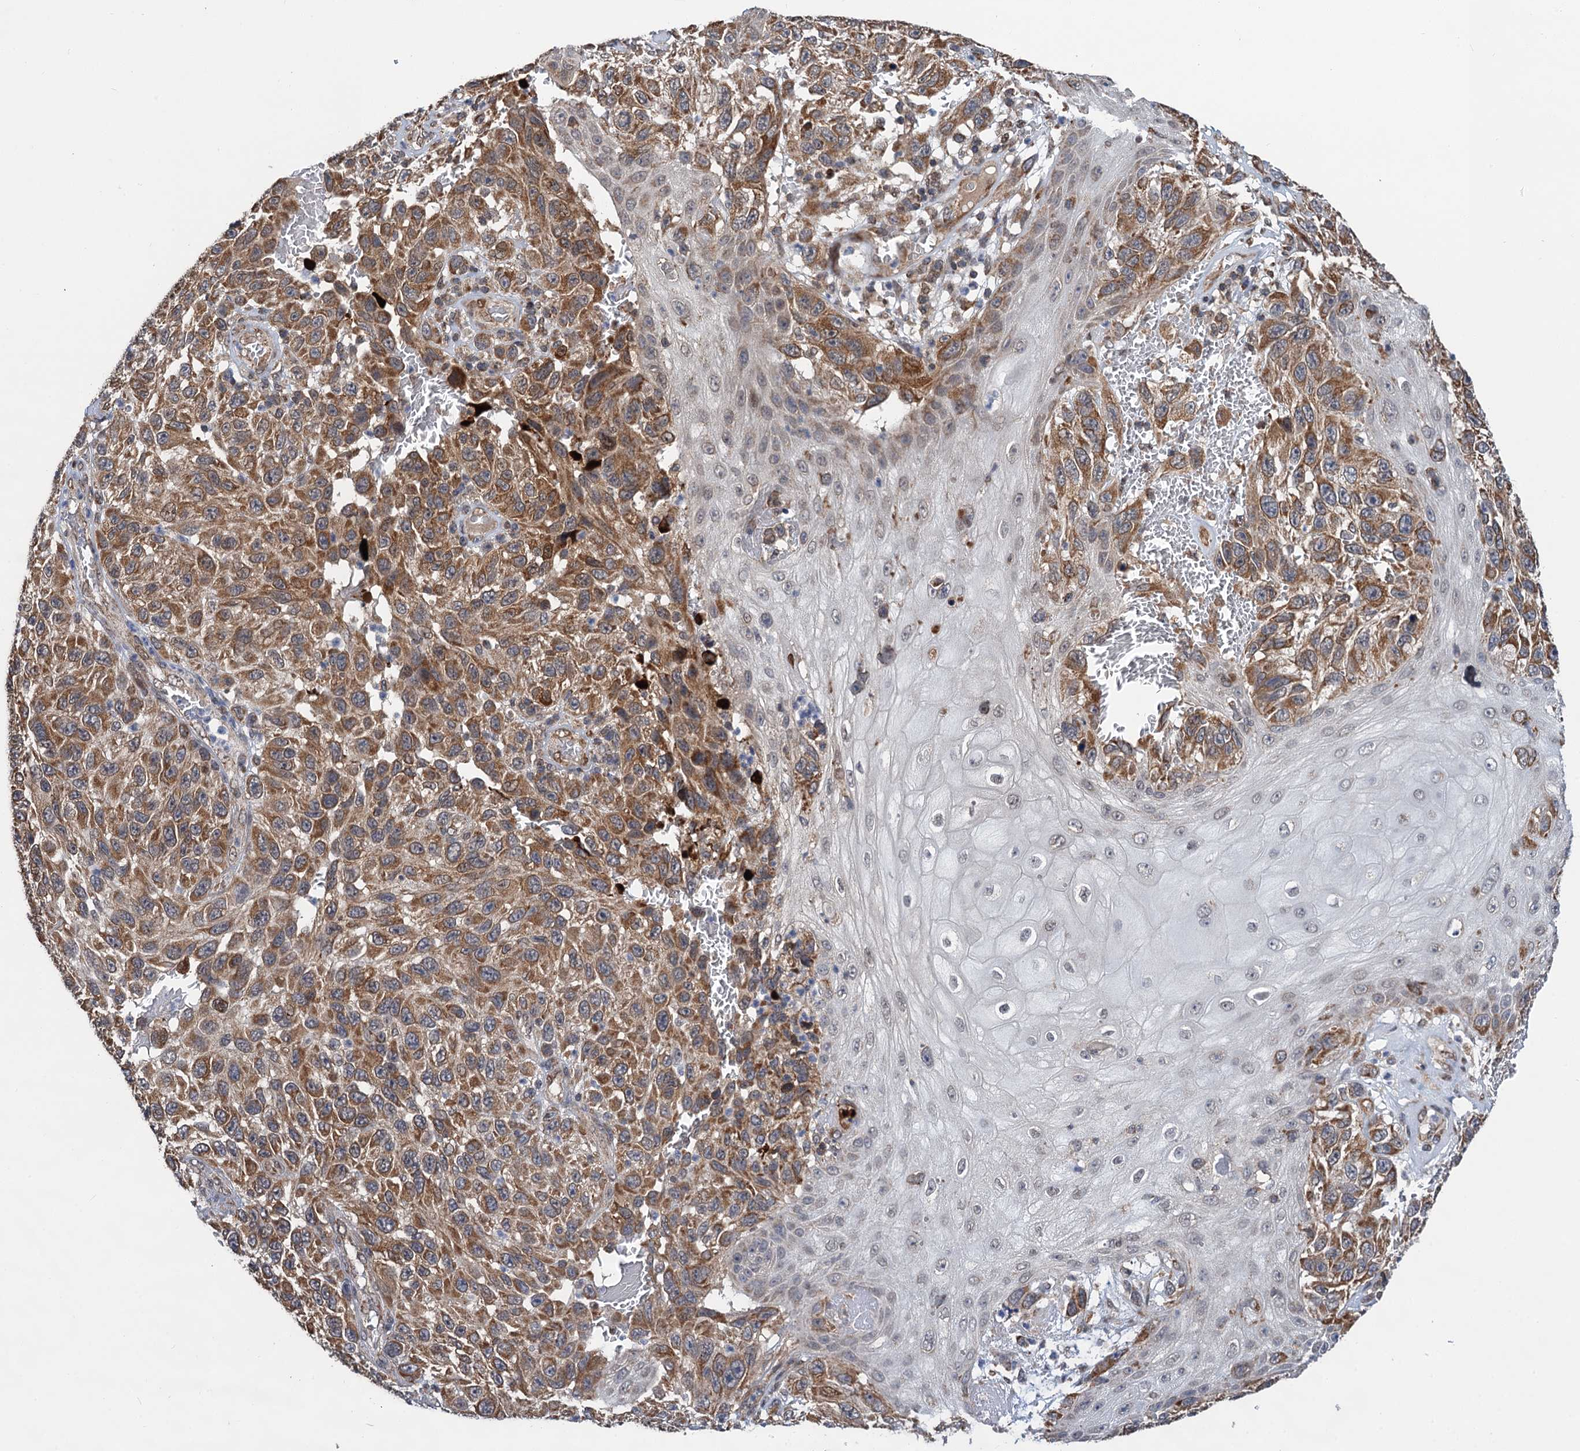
{"staining": {"intensity": "moderate", "quantity": ">75%", "location": "cytoplasmic/membranous"}, "tissue": "melanoma", "cell_type": "Tumor cells", "image_type": "cancer", "snomed": [{"axis": "morphology", "description": "Normal tissue, NOS"}, {"axis": "morphology", "description": "Malignant melanoma, NOS"}, {"axis": "topography", "description": "Skin"}], "caption": "Immunohistochemical staining of human malignant melanoma displays medium levels of moderate cytoplasmic/membranous protein expression in about >75% of tumor cells. The staining was performed using DAB (3,3'-diaminobenzidine) to visualize the protein expression in brown, while the nuclei were stained in blue with hematoxylin (Magnification: 20x).", "gene": "CMPK2", "patient": {"sex": "female", "age": 96}}